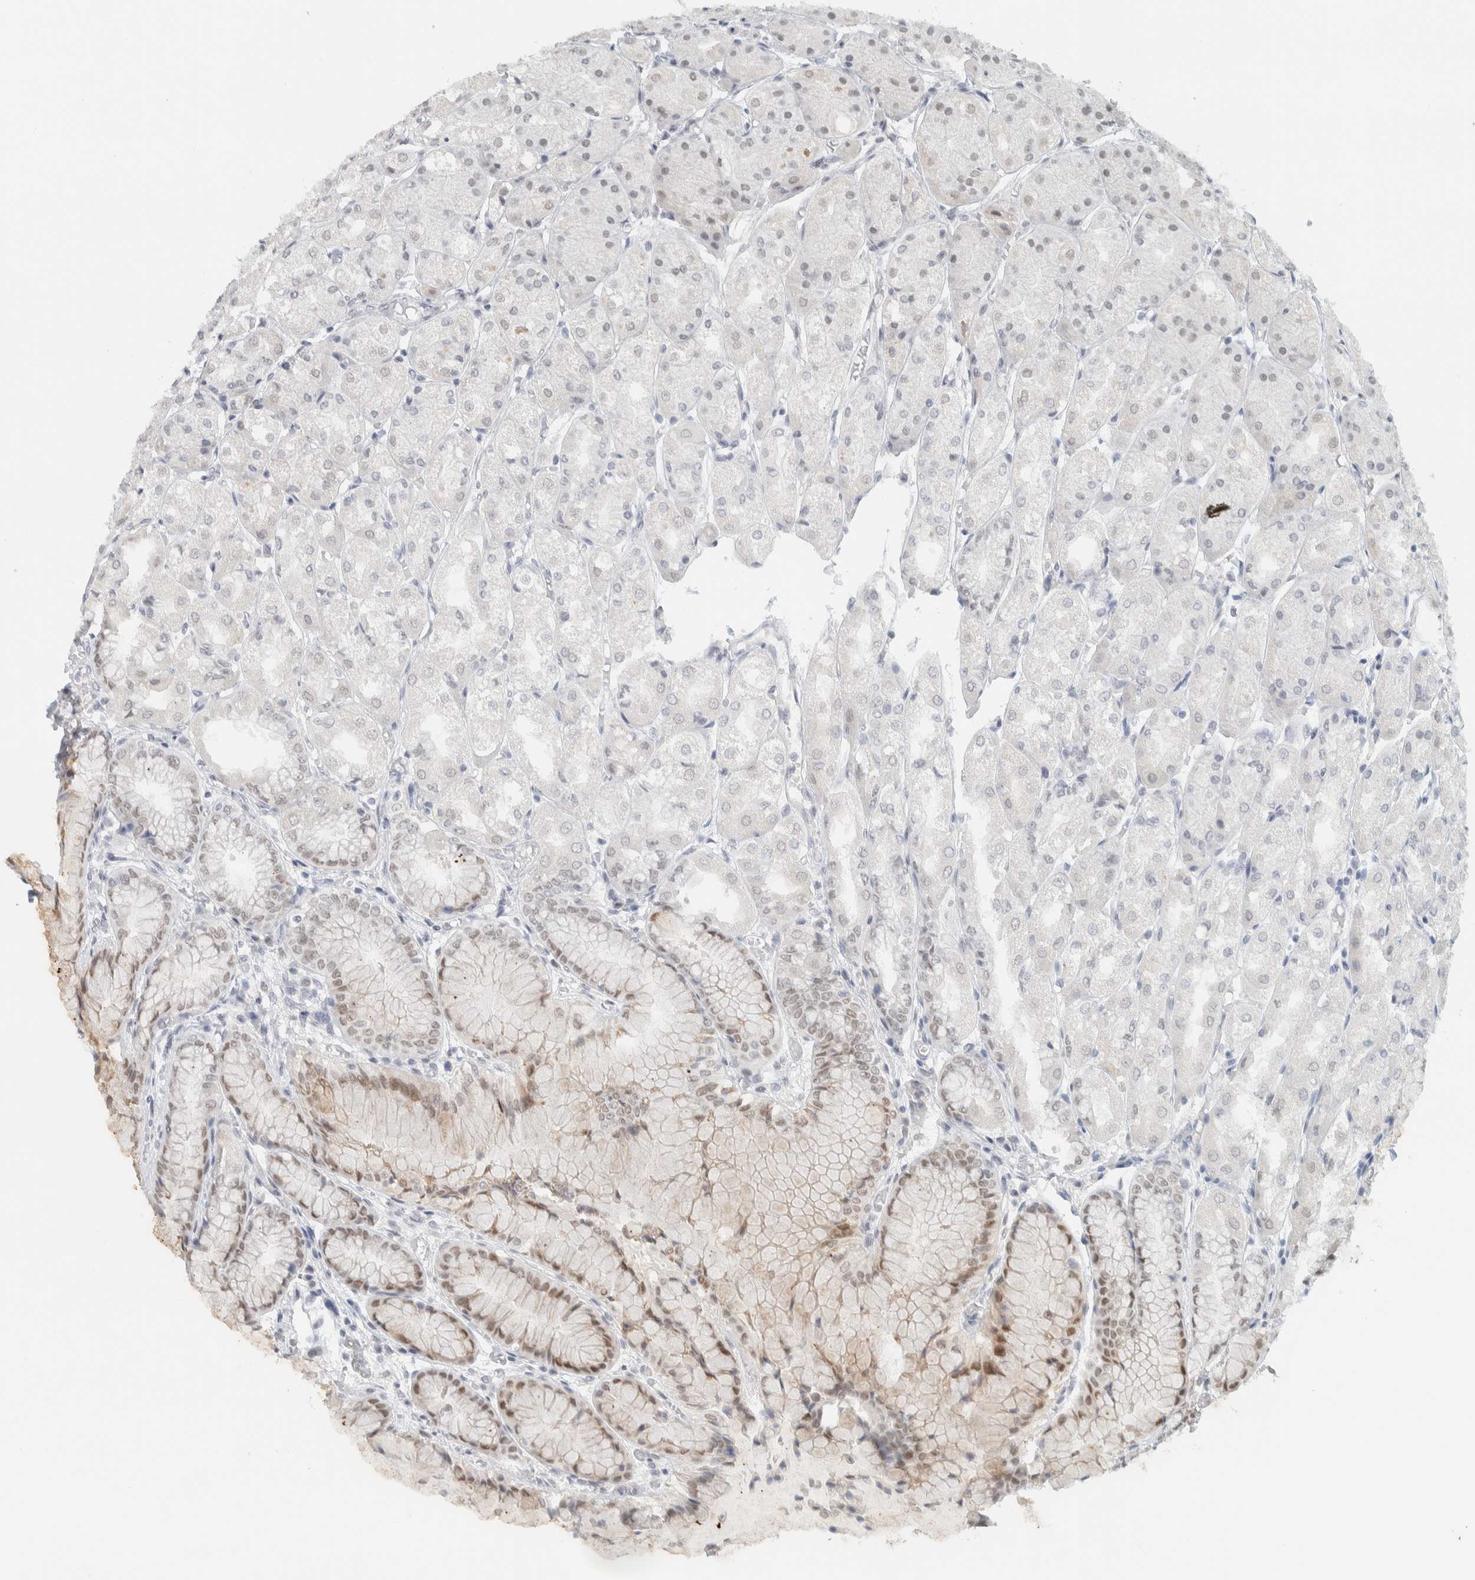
{"staining": {"intensity": "weak", "quantity": "25%-75%", "location": "nuclear"}, "tissue": "stomach", "cell_type": "Glandular cells", "image_type": "normal", "snomed": [{"axis": "morphology", "description": "Normal tissue, NOS"}, {"axis": "topography", "description": "Stomach, upper"}], "caption": "A high-resolution photomicrograph shows IHC staining of normal stomach, which shows weak nuclear staining in about 25%-75% of glandular cells. The staining was performed using DAB to visualize the protein expression in brown, while the nuclei were stained in blue with hematoxylin (Magnification: 20x).", "gene": "CDH17", "patient": {"sex": "male", "age": 72}}